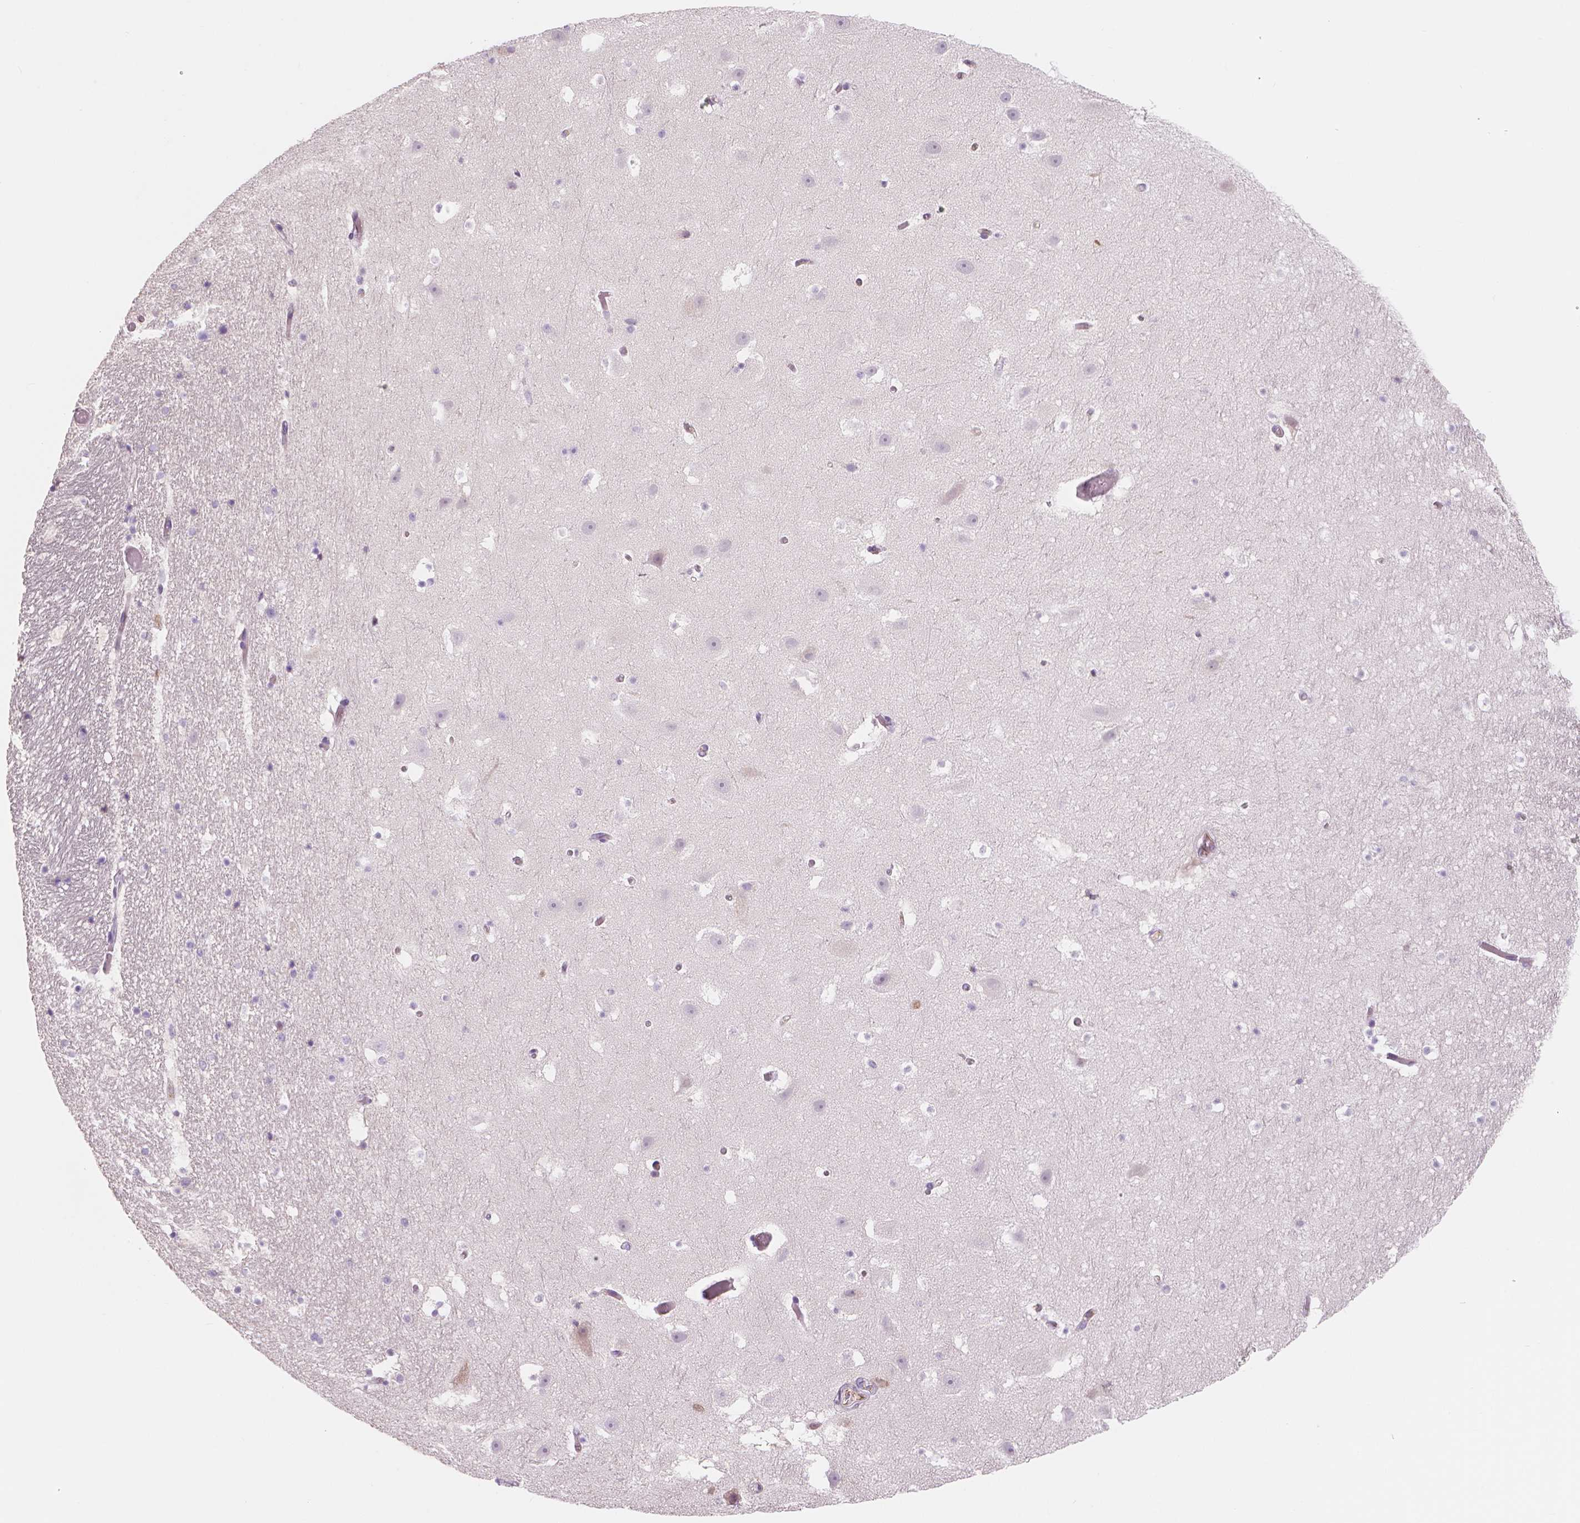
{"staining": {"intensity": "negative", "quantity": "none", "location": "none"}, "tissue": "hippocampus", "cell_type": "Glial cells", "image_type": "normal", "snomed": [{"axis": "morphology", "description": "Normal tissue, NOS"}, {"axis": "topography", "description": "Hippocampus"}], "caption": "Immunohistochemical staining of benign human hippocampus demonstrates no significant staining in glial cells.", "gene": "APOA4", "patient": {"sex": "male", "age": 26}}